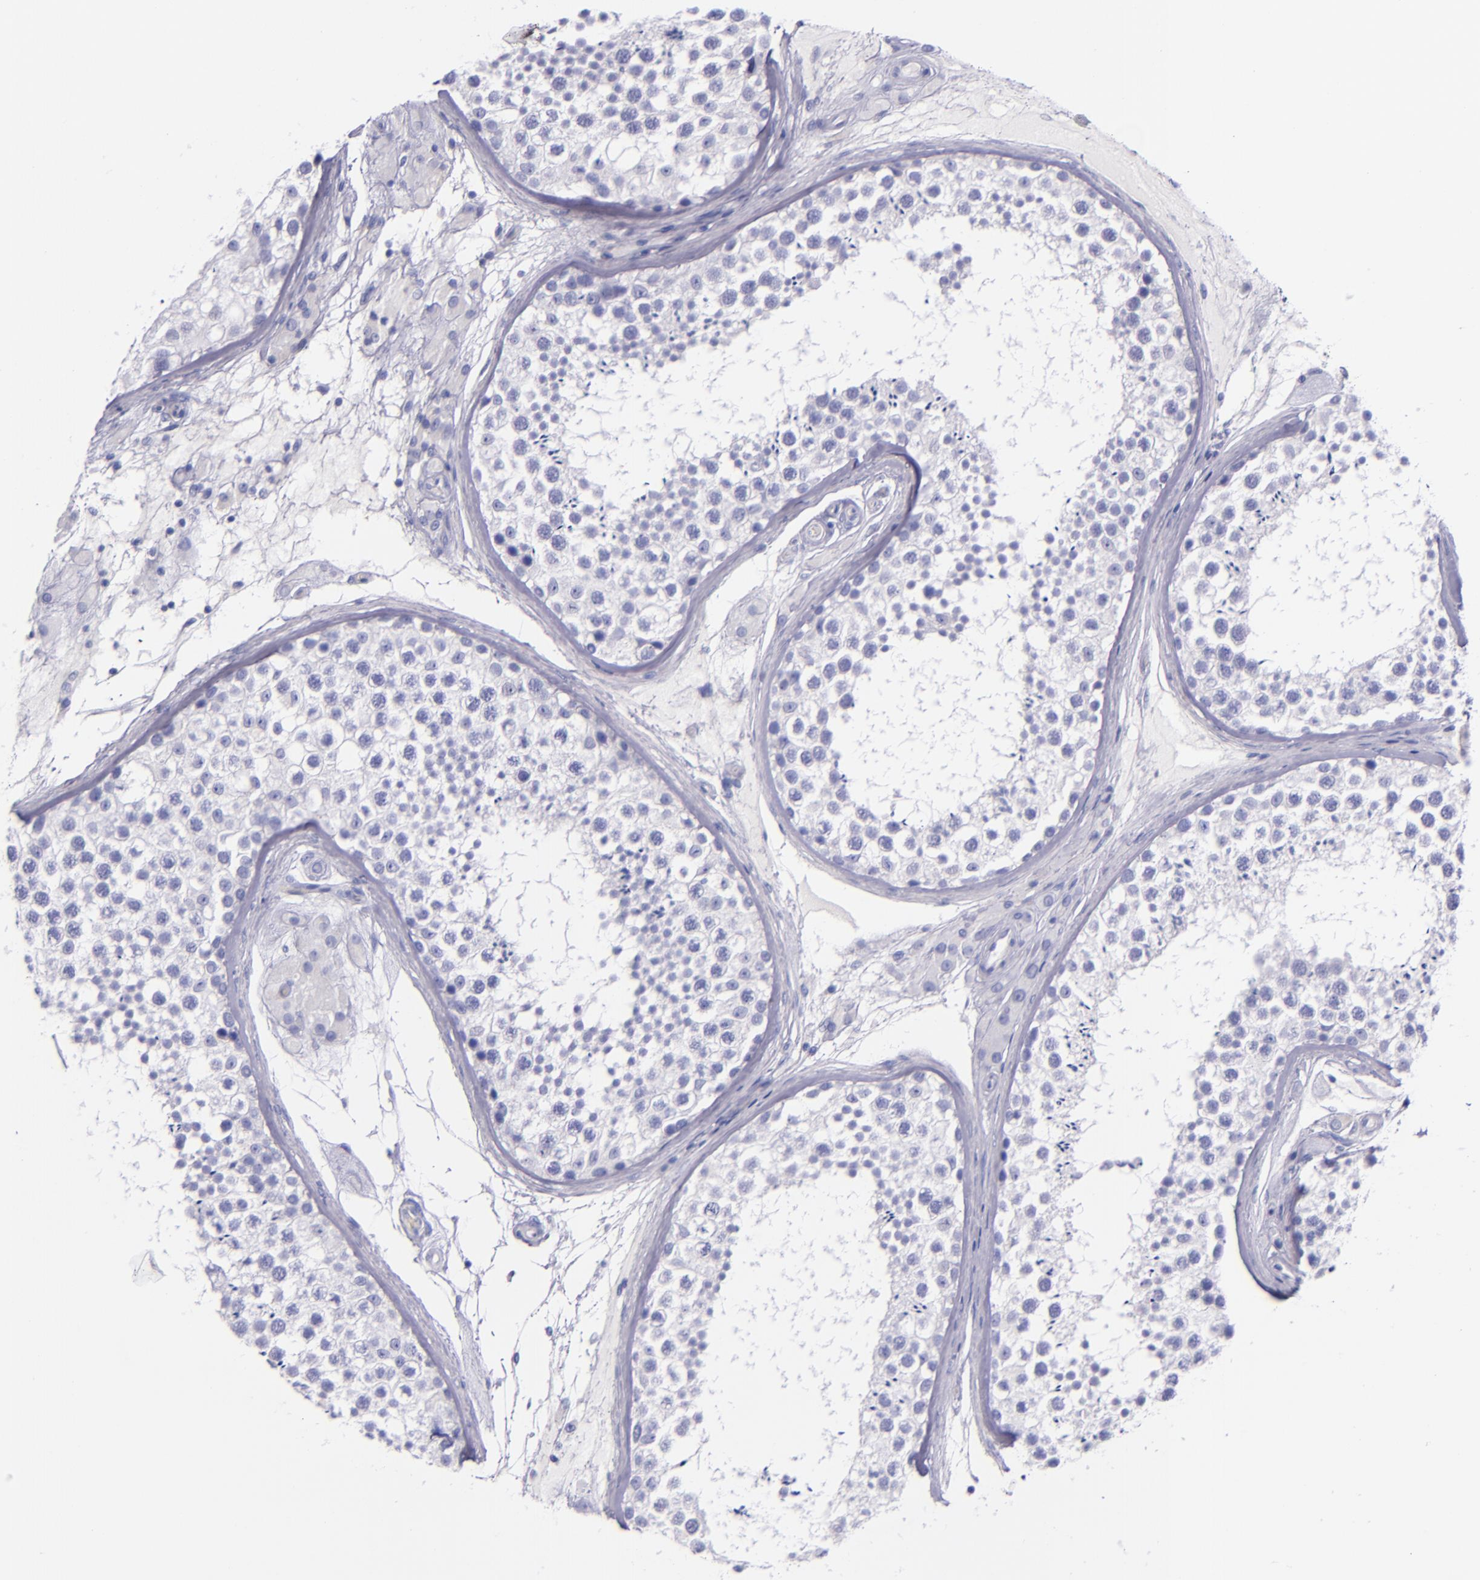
{"staining": {"intensity": "negative", "quantity": "none", "location": "none"}, "tissue": "testis", "cell_type": "Cells in seminiferous ducts", "image_type": "normal", "snomed": [{"axis": "morphology", "description": "Normal tissue, NOS"}, {"axis": "topography", "description": "Testis"}], "caption": "DAB immunohistochemical staining of normal testis displays no significant staining in cells in seminiferous ducts. Nuclei are stained in blue.", "gene": "LAG3", "patient": {"sex": "male", "age": 46}}